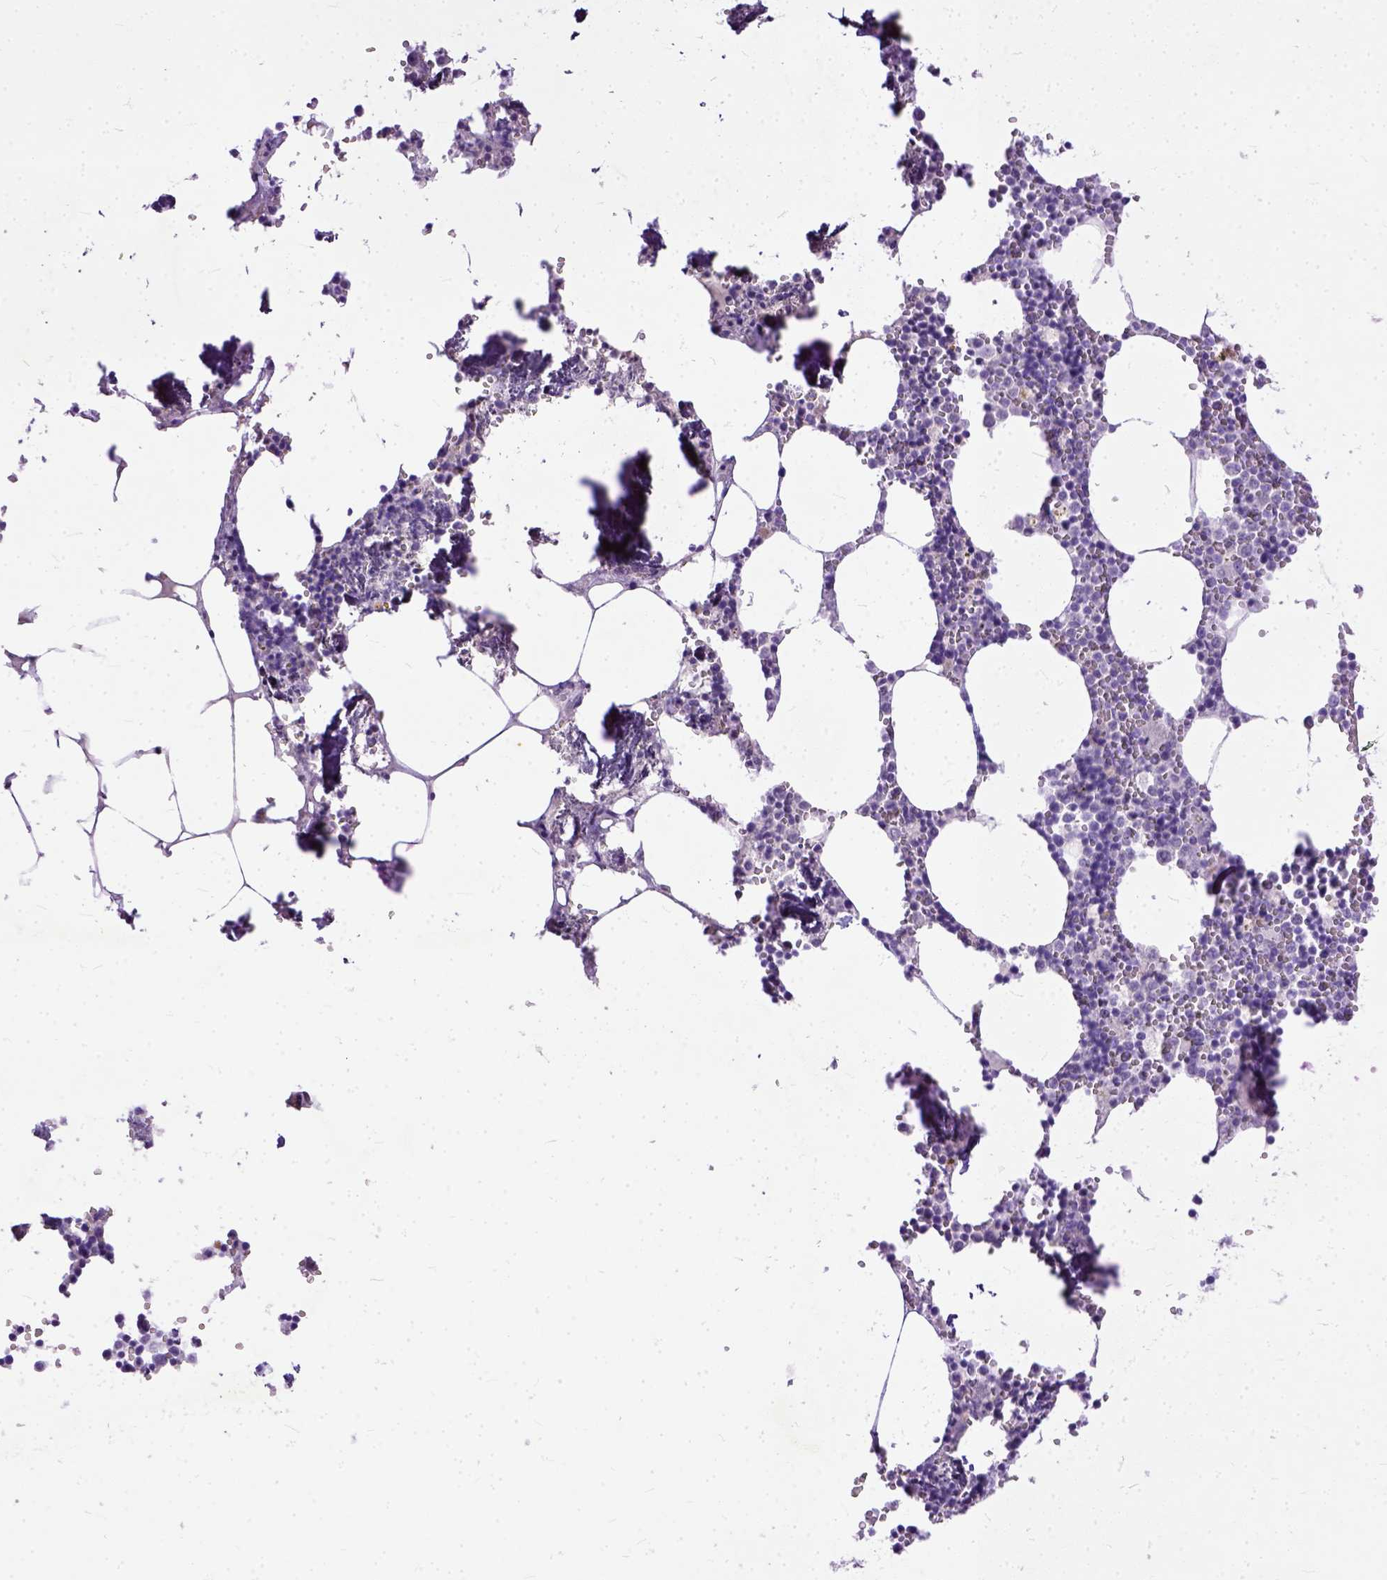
{"staining": {"intensity": "negative", "quantity": "none", "location": "none"}, "tissue": "bone marrow", "cell_type": "Hematopoietic cells", "image_type": "normal", "snomed": [{"axis": "morphology", "description": "Normal tissue, NOS"}, {"axis": "topography", "description": "Bone marrow"}], "caption": "A high-resolution photomicrograph shows immunohistochemistry staining of normal bone marrow, which shows no significant expression in hematopoietic cells.", "gene": "ADGRF1", "patient": {"sex": "male", "age": 54}}